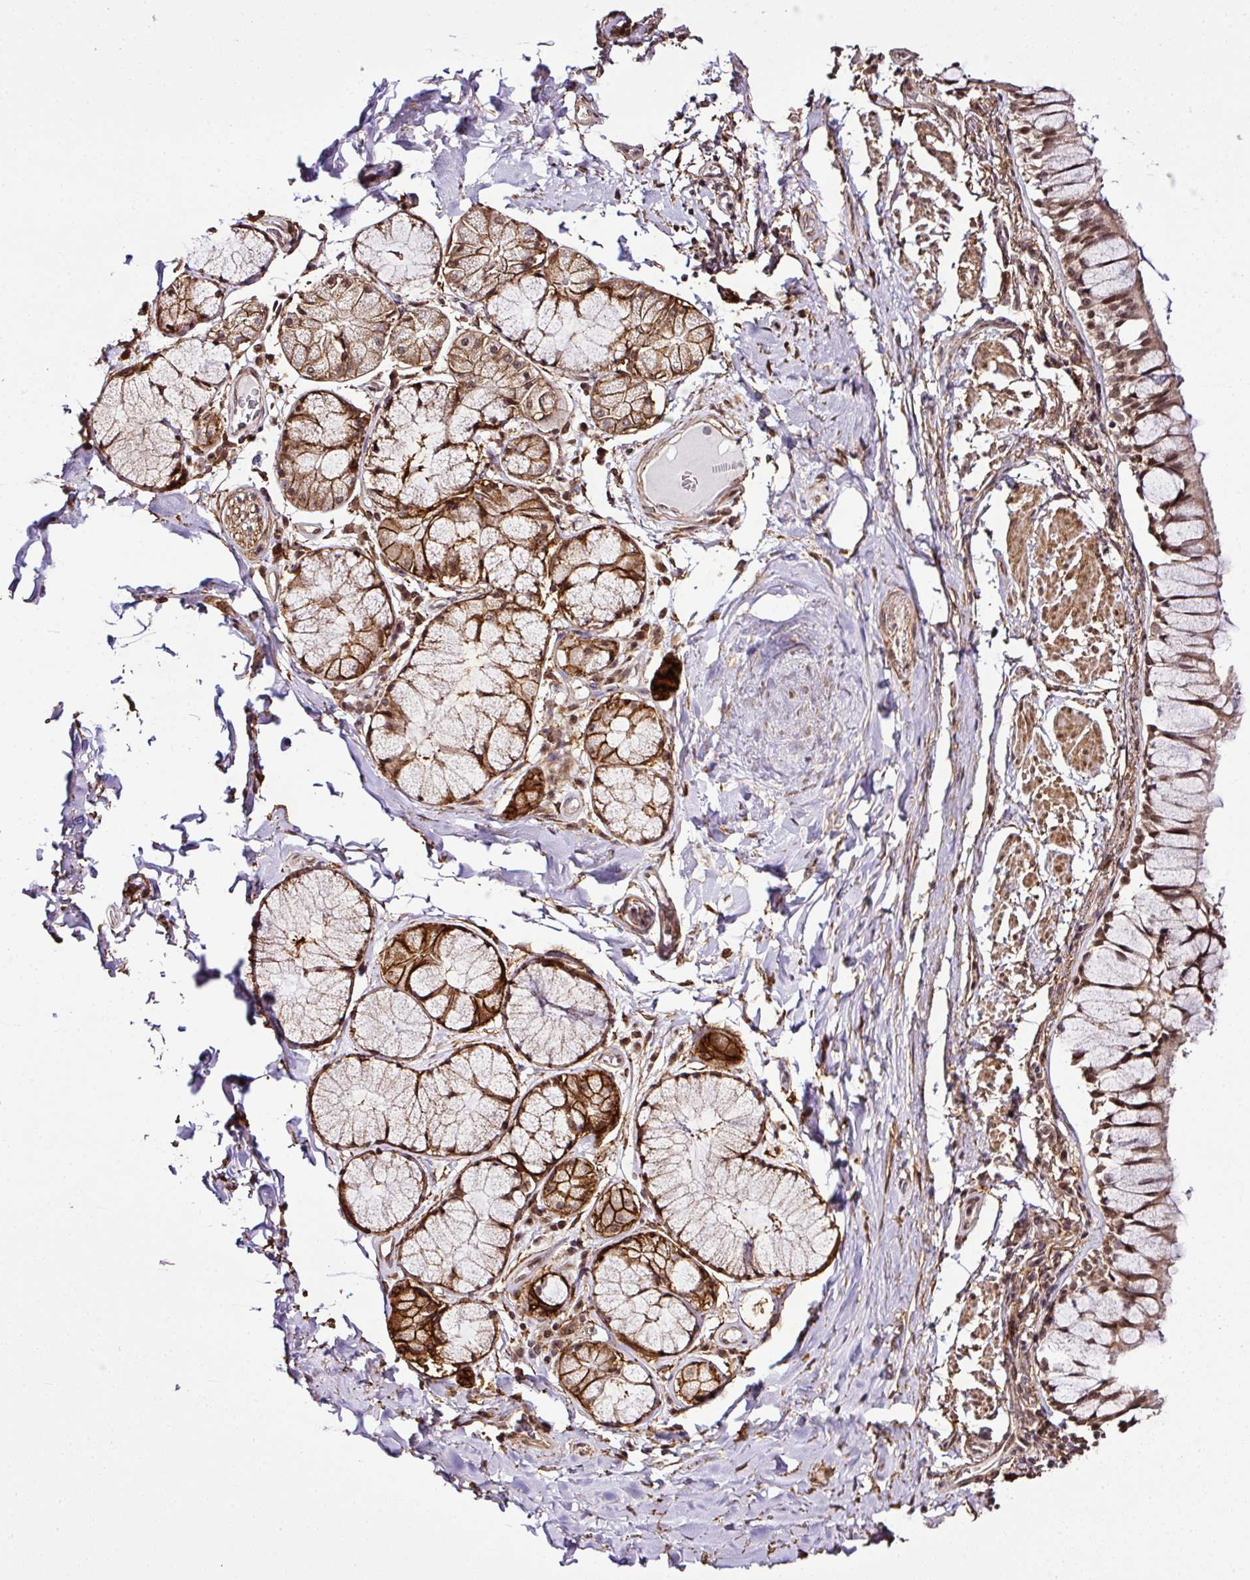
{"staining": {"intensity": "moderate", "quantity": ">75%", "location": "cytoplasmic/membranous,nuclear"}, "tissue": "bronchus", "cell_type": "Respiratory epithelial cells", "image_type": "normal", "snomed": [{"axis": "morphology", "description": "Normal tissue, NOS"}, {"axis": "topography", "description": "Bronchus"}], "caption": "Immunohistochemical staining of benign bronchus reveals medium levels of moderate cytoplasmic/membranous,nuclear positivity in approximately >75% of respiratory epithelial cells. (Brightfield microscopy of DAB IHC at high magnification).", "gene": "FAM153A", "patient": {"sex": "male", "age": 70}}